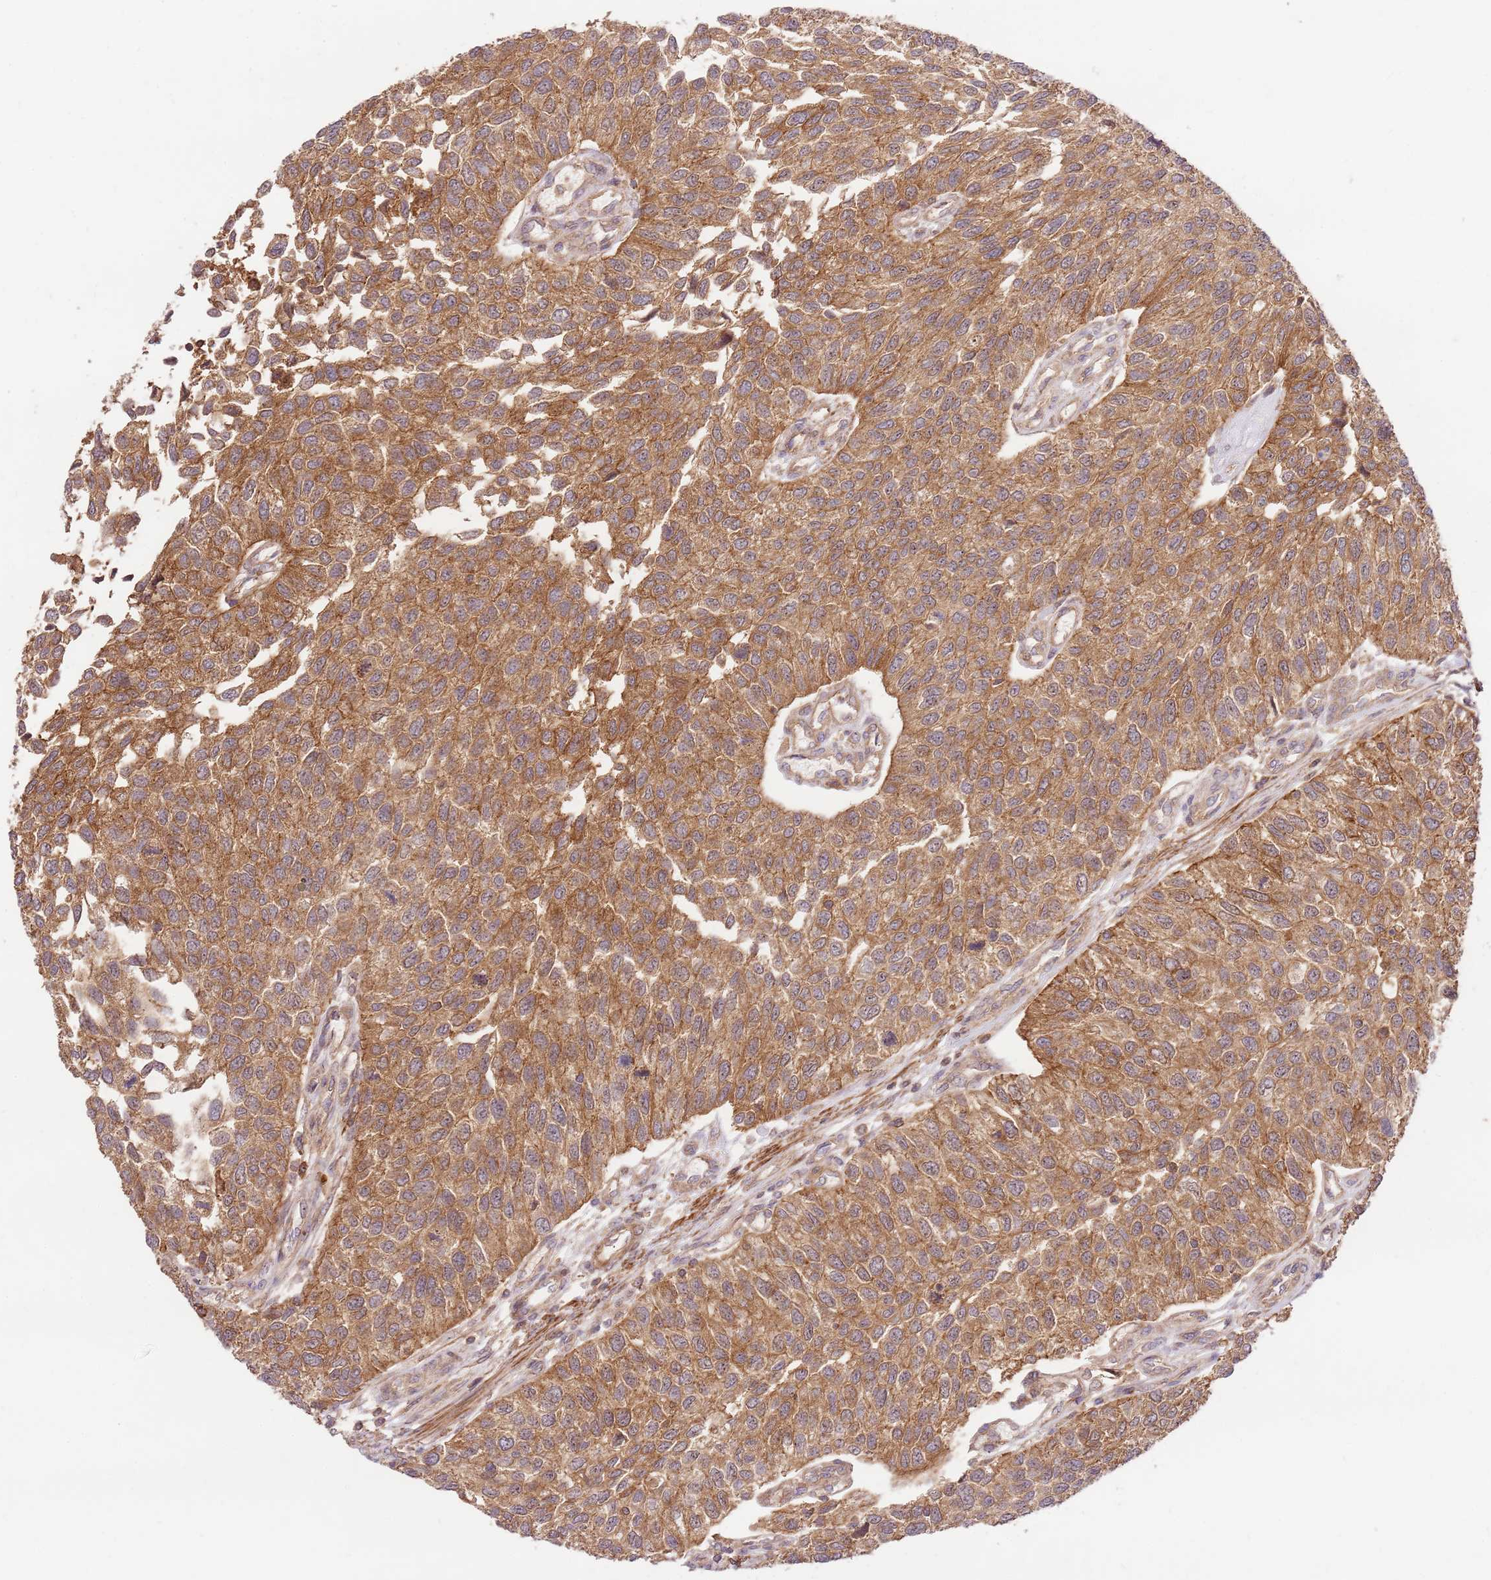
{"staining": {"intensity": "strong", "quantity": ">75%", "location": "cytoplasmic/membranous"}, "tissue": "urothelial cancer", "cell_type": "Tumor cells", "image_type": "cancer", "snomed": [{"axis": "morphology", "description": "Urothelial carcinoma, NOS"}, {"axis": "topography", "description": "Urinary bladder"}], "caption": "DAB immunohistochemical staining of urothelial cancer shows strong cytoplasmic/membranous protein positivity in about >75% of tumor cells.", "gene": "GAREM1", "patient": {"sex": "male", "age": 55}}